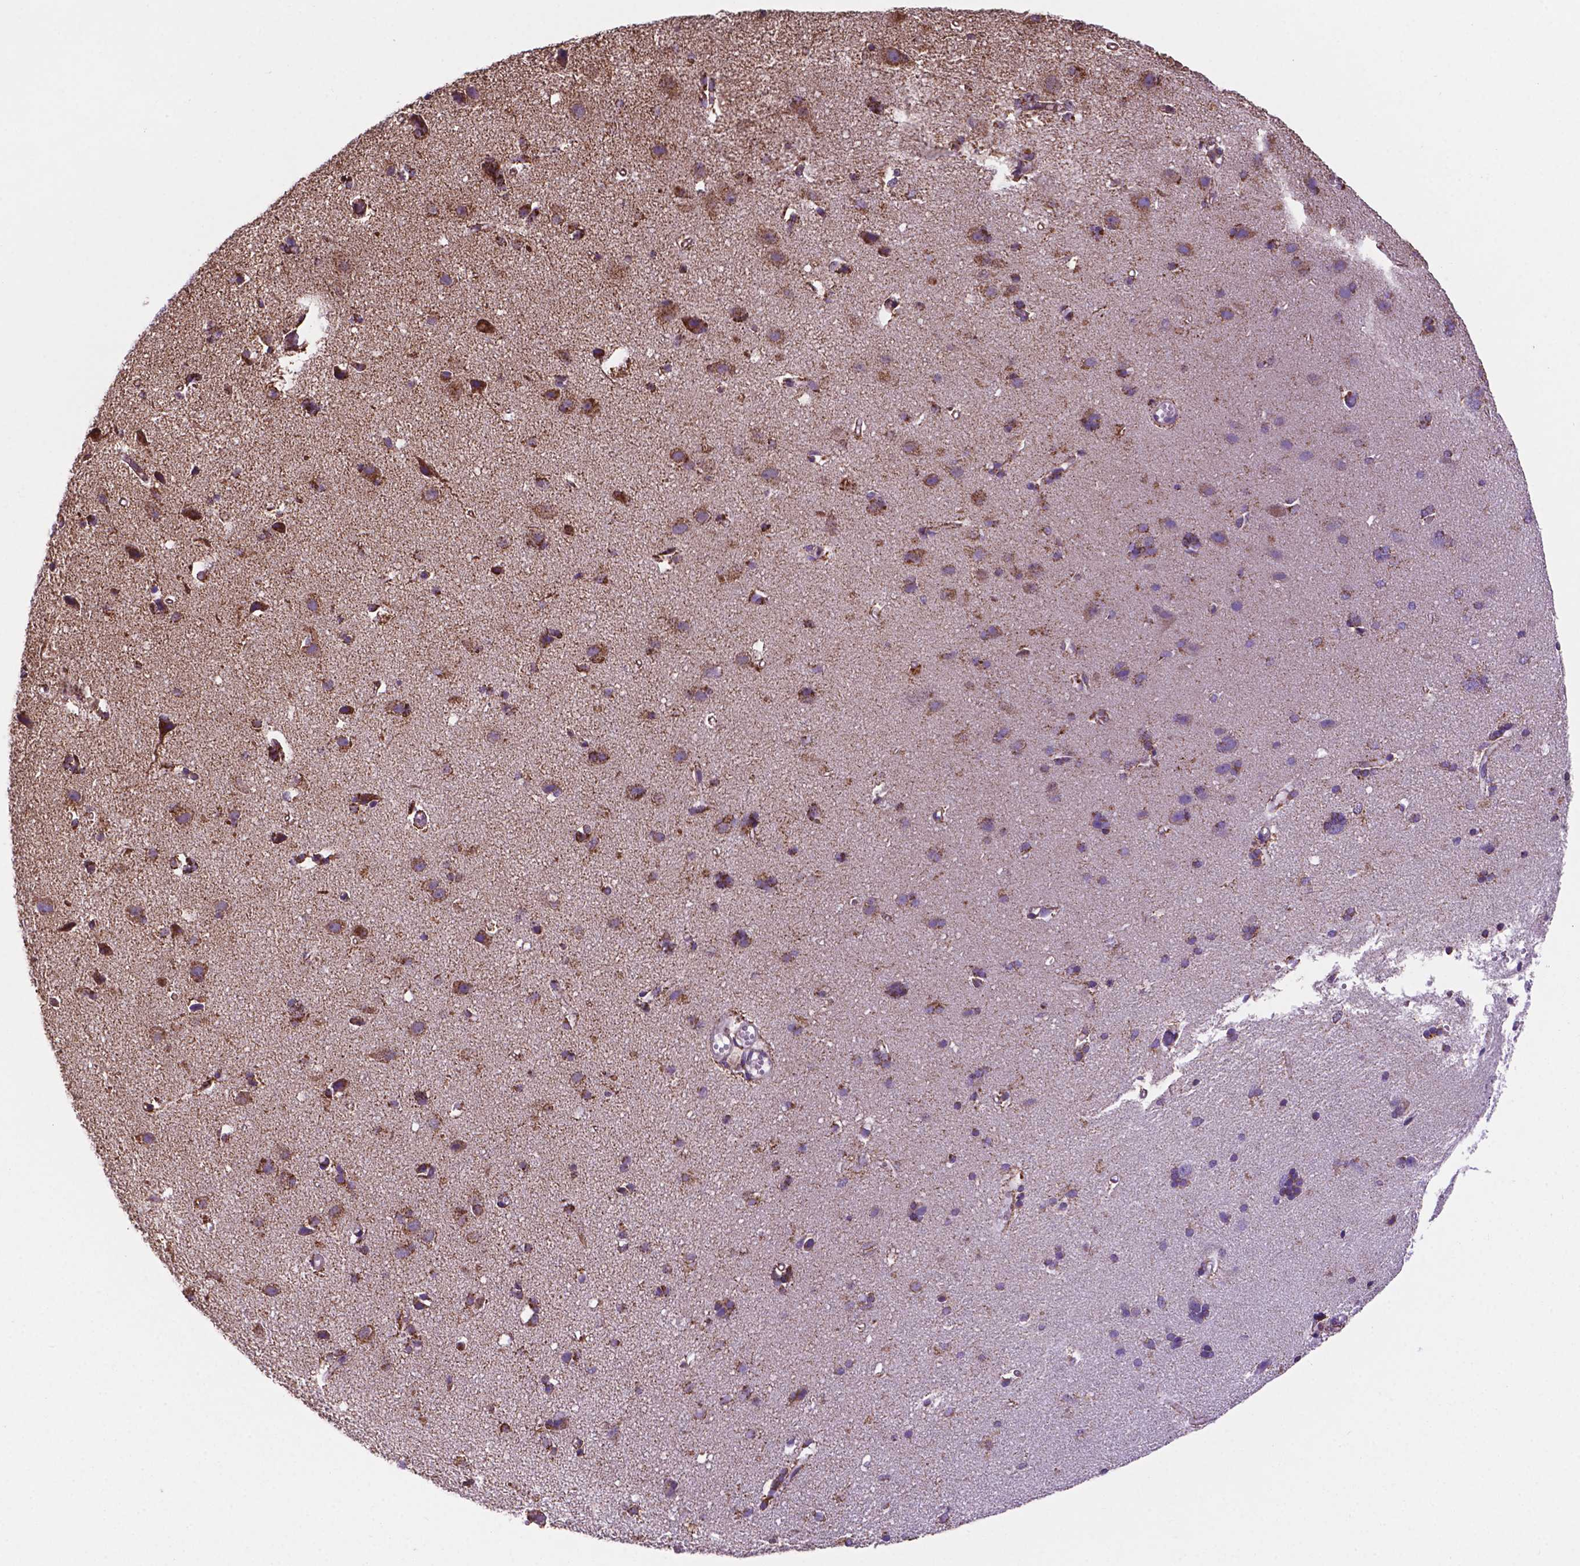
{"staining": {"intensity": "moderate", "quantity": ">75%", "location": "cytoplasmic/membranous"}, "tissue": "cerebral cortex", "cell_type": "Endothelial cells", "image_type": "normal", "snomed": [{"axis": "morphology", "description": "Normal tissue, NOS"}, {"axis": "morphology", "description": "Glioma, malignant, High grade"}, {"axis": "topography", "description": "Cerebral cortex"}], "caption": "Protein staining displays moderate cytoplasmic/membranous expression in about >75% of endothelial cells in benign cerebral cortex.", "gene": "HSPD1", "patient": {"sex": "male", "age": 71}}